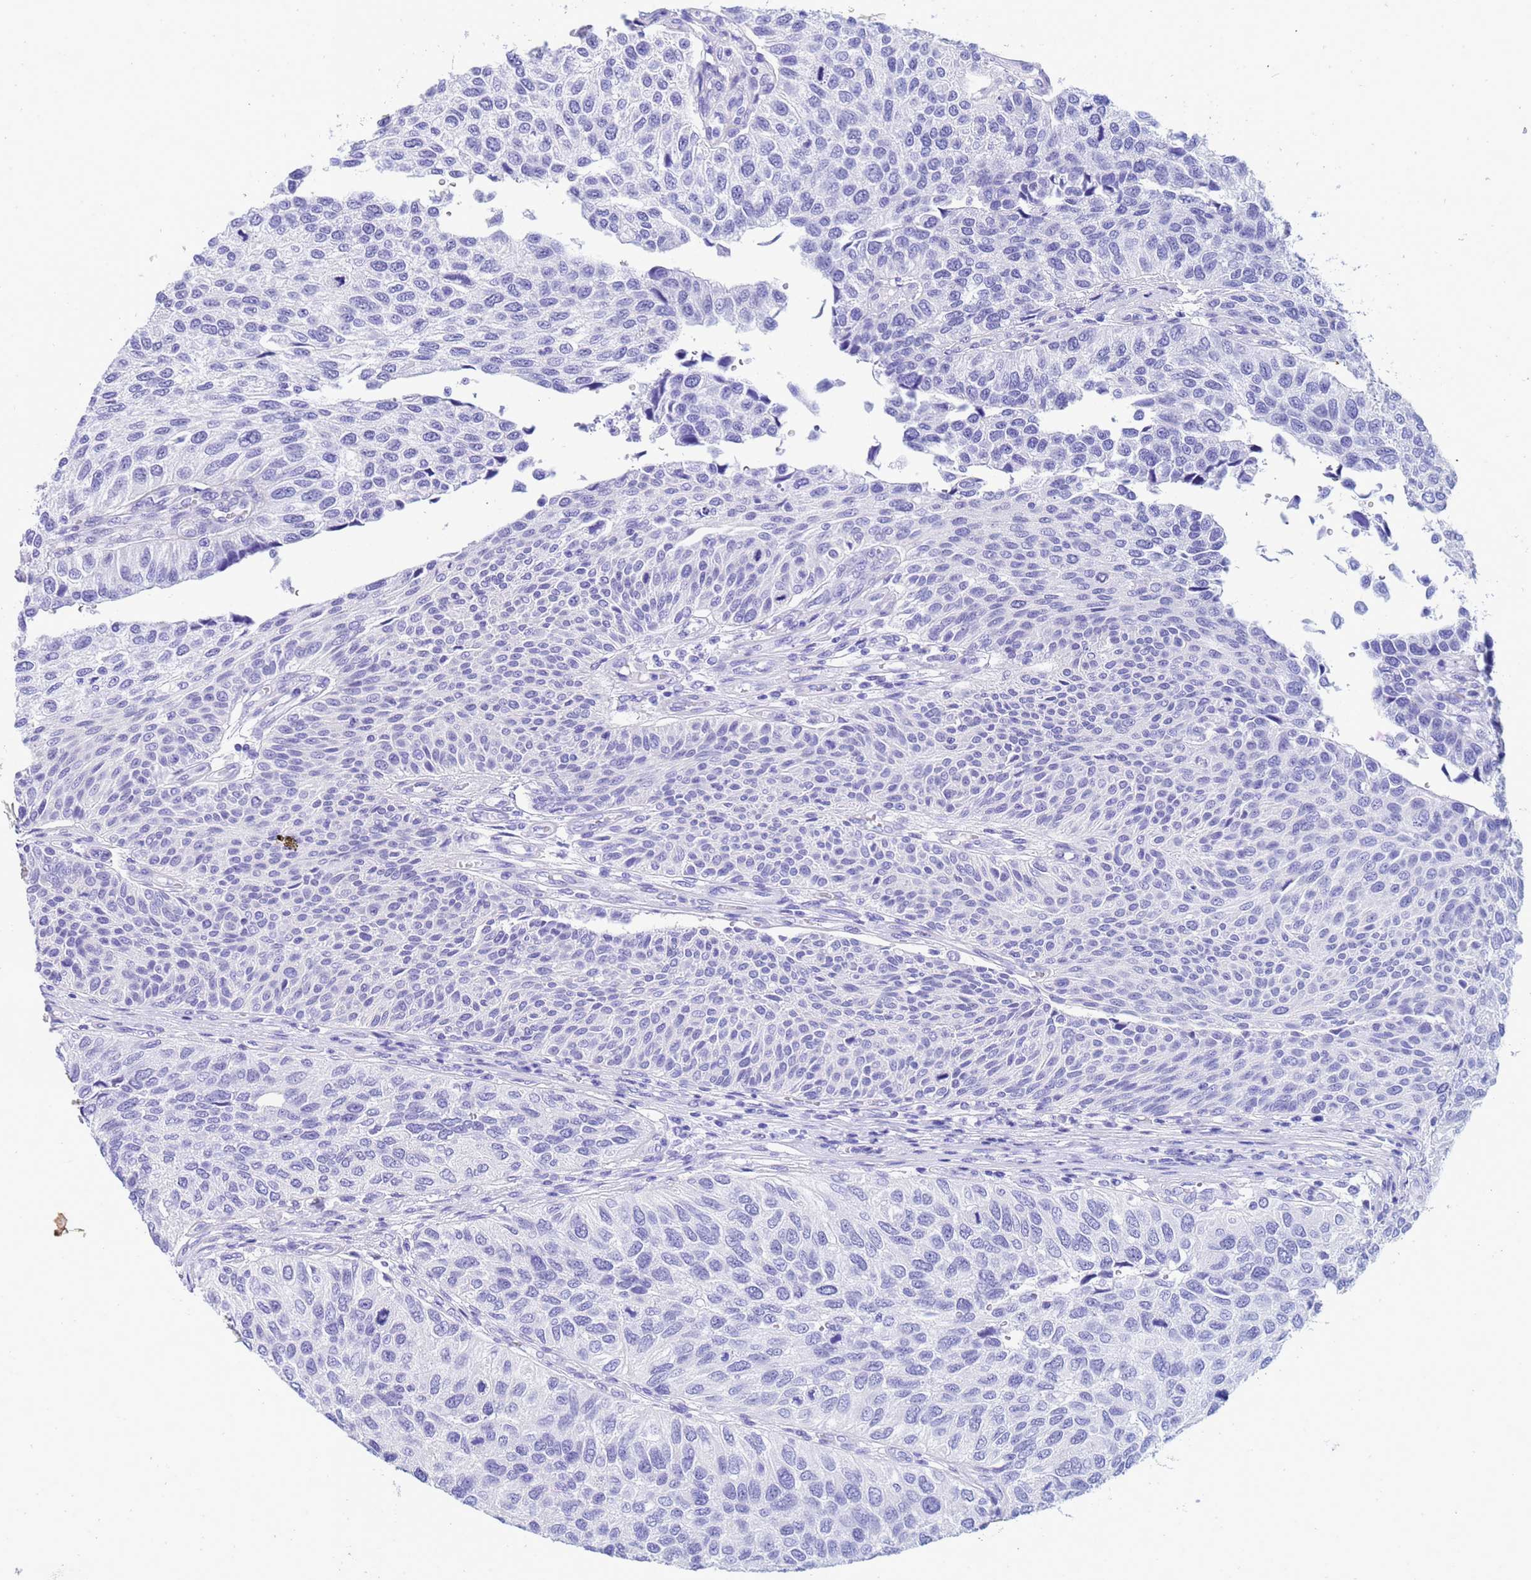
{"staining": {"intensity": "negative", "quantity": "none", "location": "none"}, "tissue": "urothelial cancer", "cell_type": "Tumor cells", "image_type": "cancer", "snomed": [{"axis": "morphology", "description": "Urothelial carcinoma, NOS"}, {"axis": "topography", "description": "Urinary bladder"}], "caption": "Immunohistochemistry histopathology image of human transitional cell carcinoma stained for a protein (brown), which reveals no expression in tumor cells.", "gene": "TRIP6", "patient": {"sex": "male", "age": 55}}